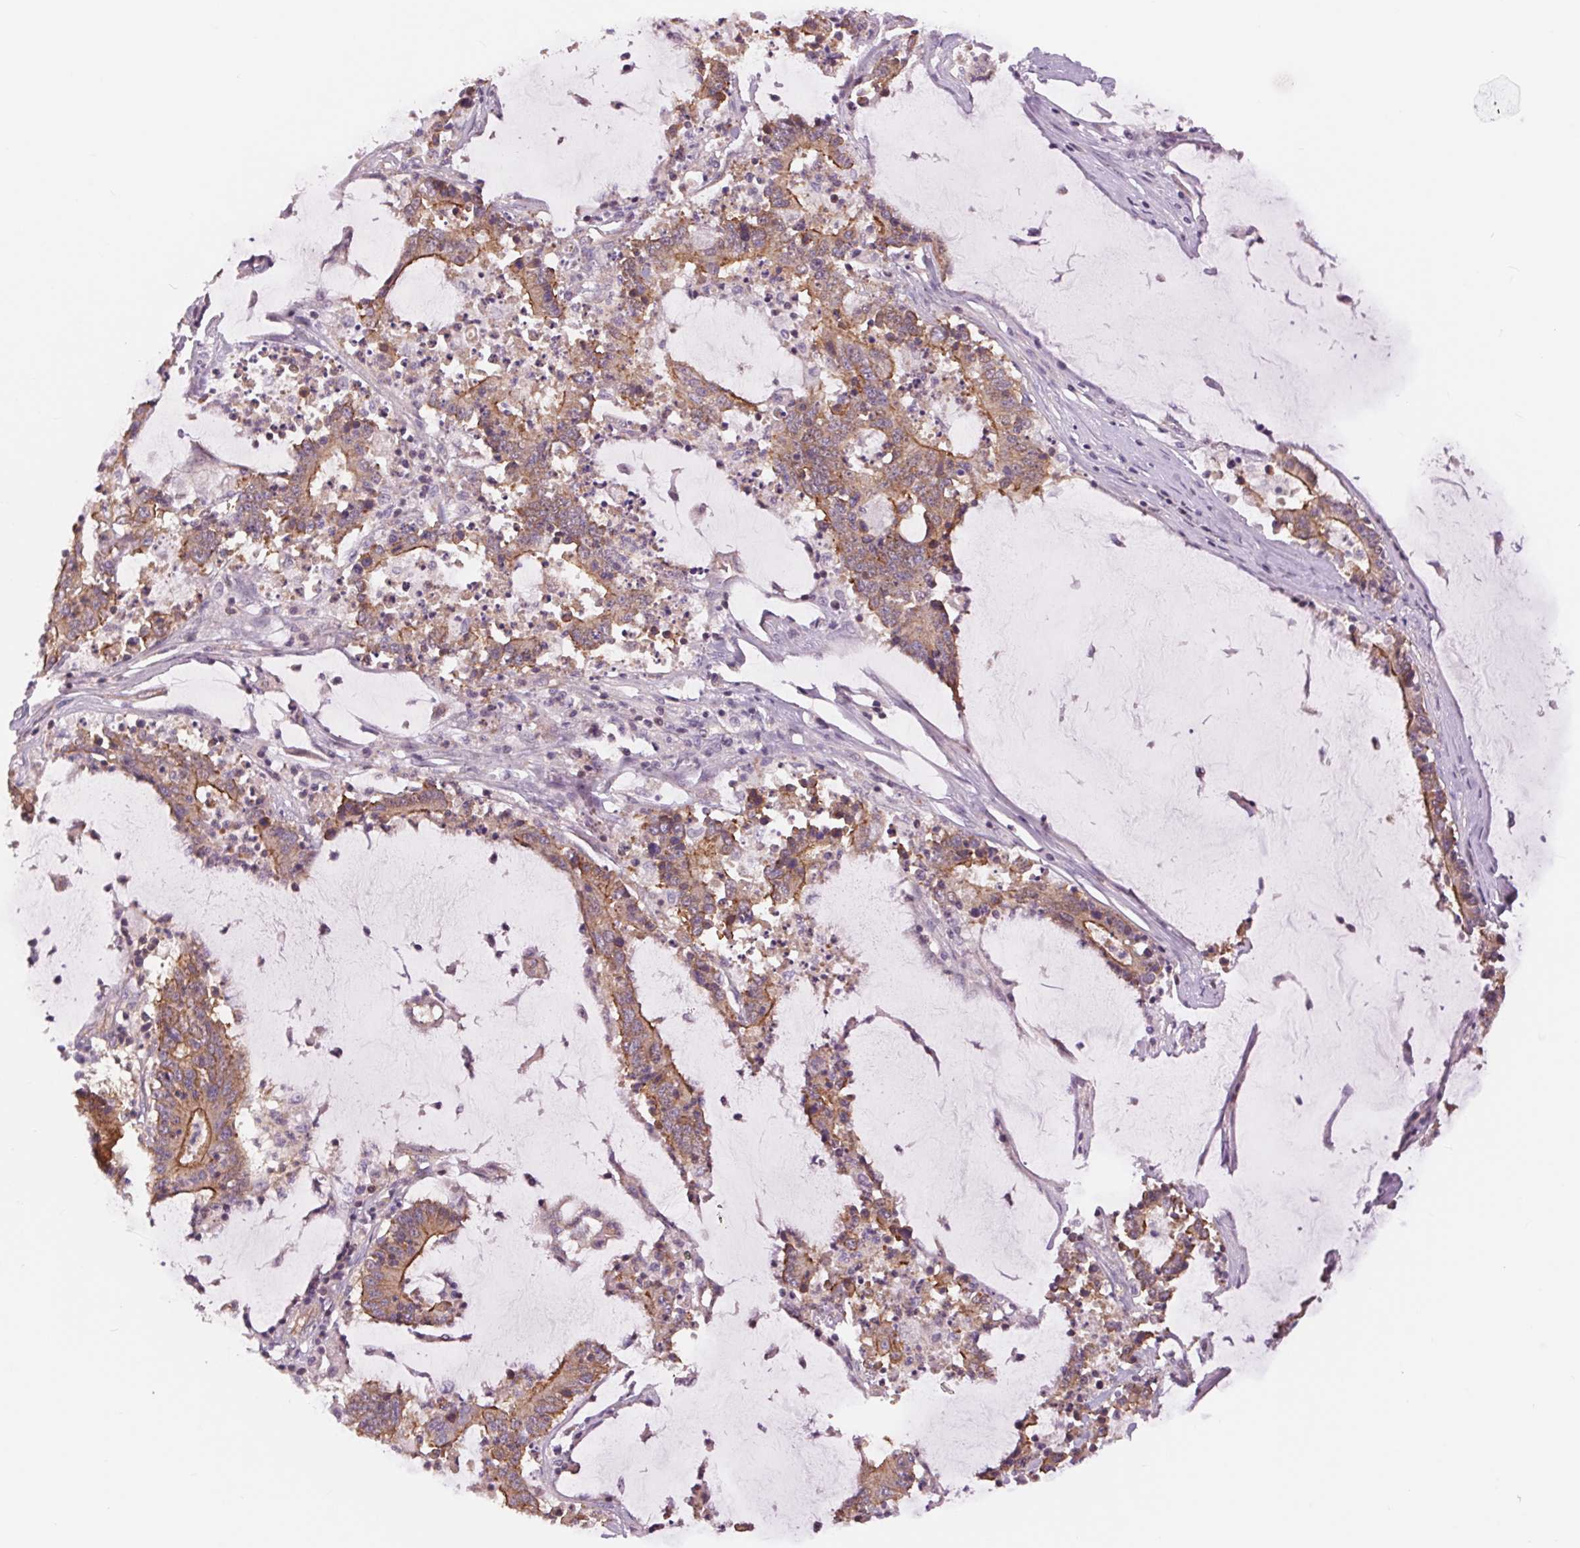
{"staining": {"intensity": "moderate", "quantity": "25%-75%", "location": "cytoplasmic/membranous"}, "tissue": "stomach cancer", "cell_type": "Tumor cells", "image_type": "cancer", "snomed": [{"axis": "morphology", "description": "Adenocarcinoma, NOS"}, {"axis": "topography", "description": "Stomach, upper"}], "caption": "Immunohistochemical staining of human stomach cancer displays medium levels of moderate cytoplasmic/membranous staining in approximately 25%-75% of tumor cells.", "gene": "SH3RF2", "patient": {"sex": "male", "age": 68}}